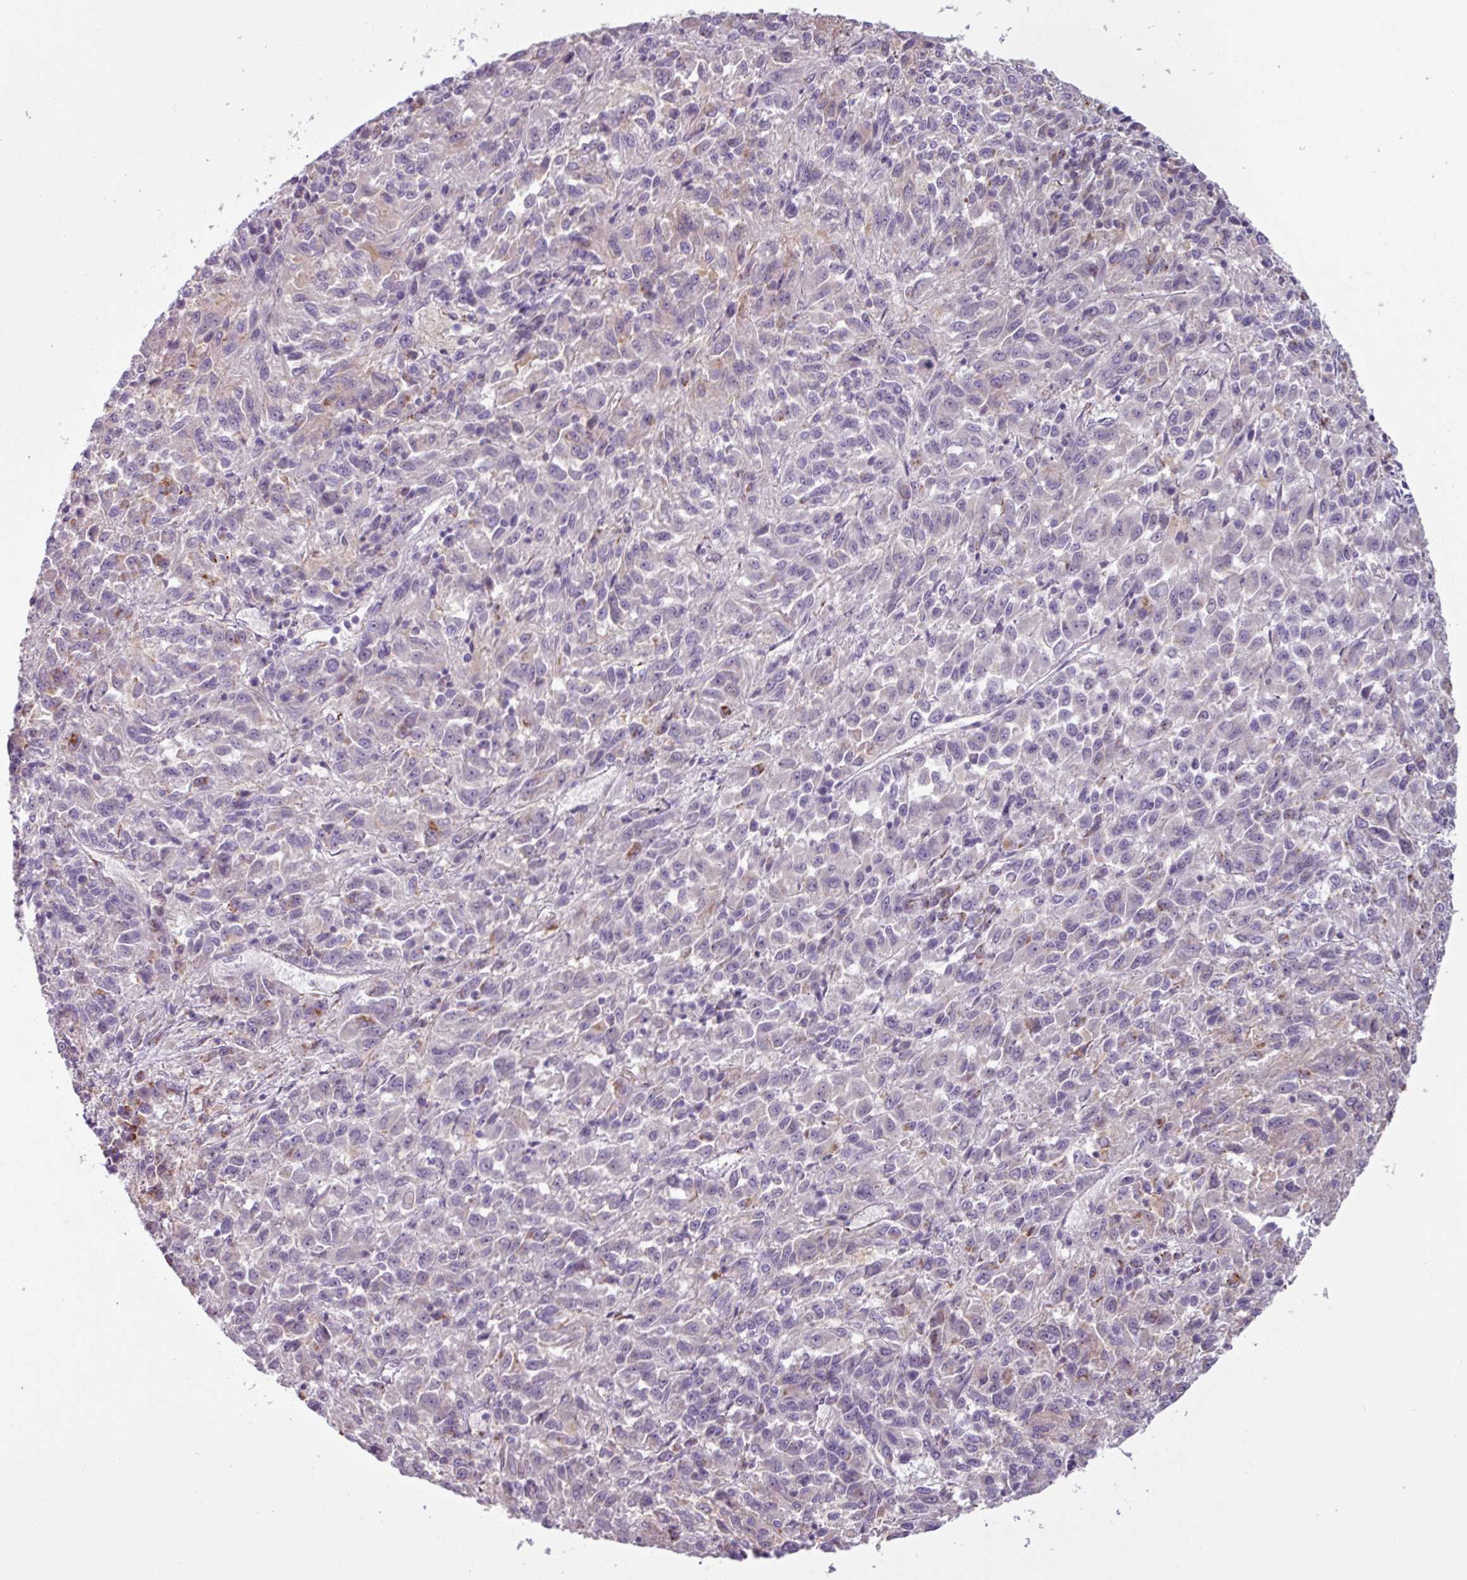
{"staining": {"intensity": "negative", "quantity": "none", "location": "none"}, "tissue": "melanoma", "cell_type": "Tumor cells", "image_type": "cancer", "snomed": [{"axis": "morphology", "description": "Malignant melanoma, Metastatic site"}, {"axis": "topography", "description": "Lung"}], "caption": "A high-resolution histopathology image shows immunohistochemistry staining of melanoma, which displays no significant expression in tumor cells.", "gene": "PNMA6A", "patient": {"sex": "male", "age": 64}}